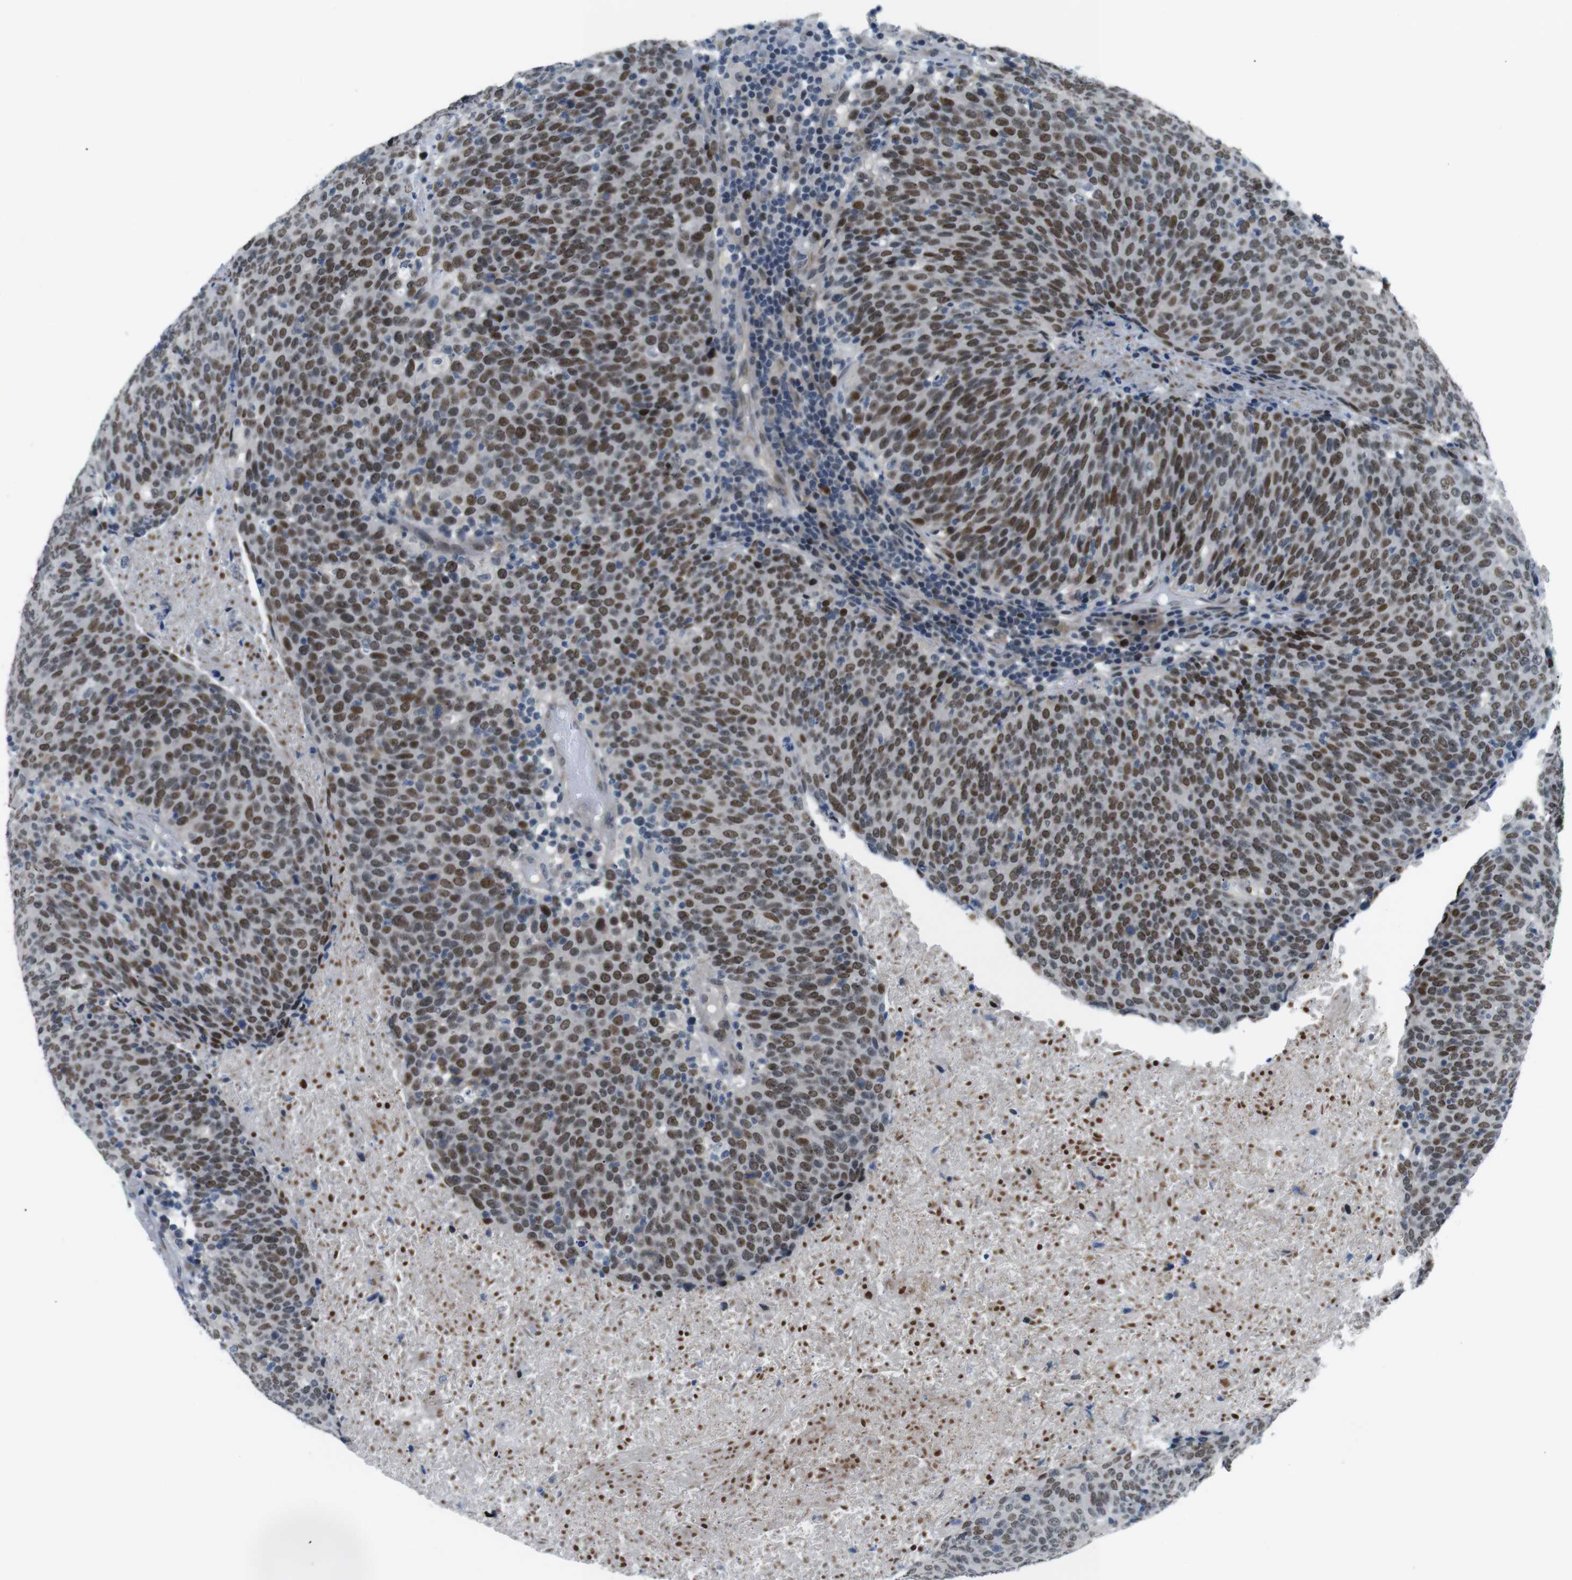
{"staining": {"intensity": "moderate", "quantity": ">75%", "location": "nuclear"}, "tissue": "head and neck cancer", "cell_type": "Tumor cells", "image_type": "cancer", "snomed": [{"axis": "morphology", "description": "Squamous cell carcinoma, NOS"}, {"axis": "morphology", "description": "Squamous cell carcinoma, metastatic, NOS"}, {"axis": "topography", "description": "Lymph node"}, {"axis": "topography", "description": "Head-Neck"}], "caption": "Moderate nuclear positivity is present in about >75% of tumor cells in head and neck cancer.", "gene": "SMCO2", "patient": {"sex": "male", "age": 62}}